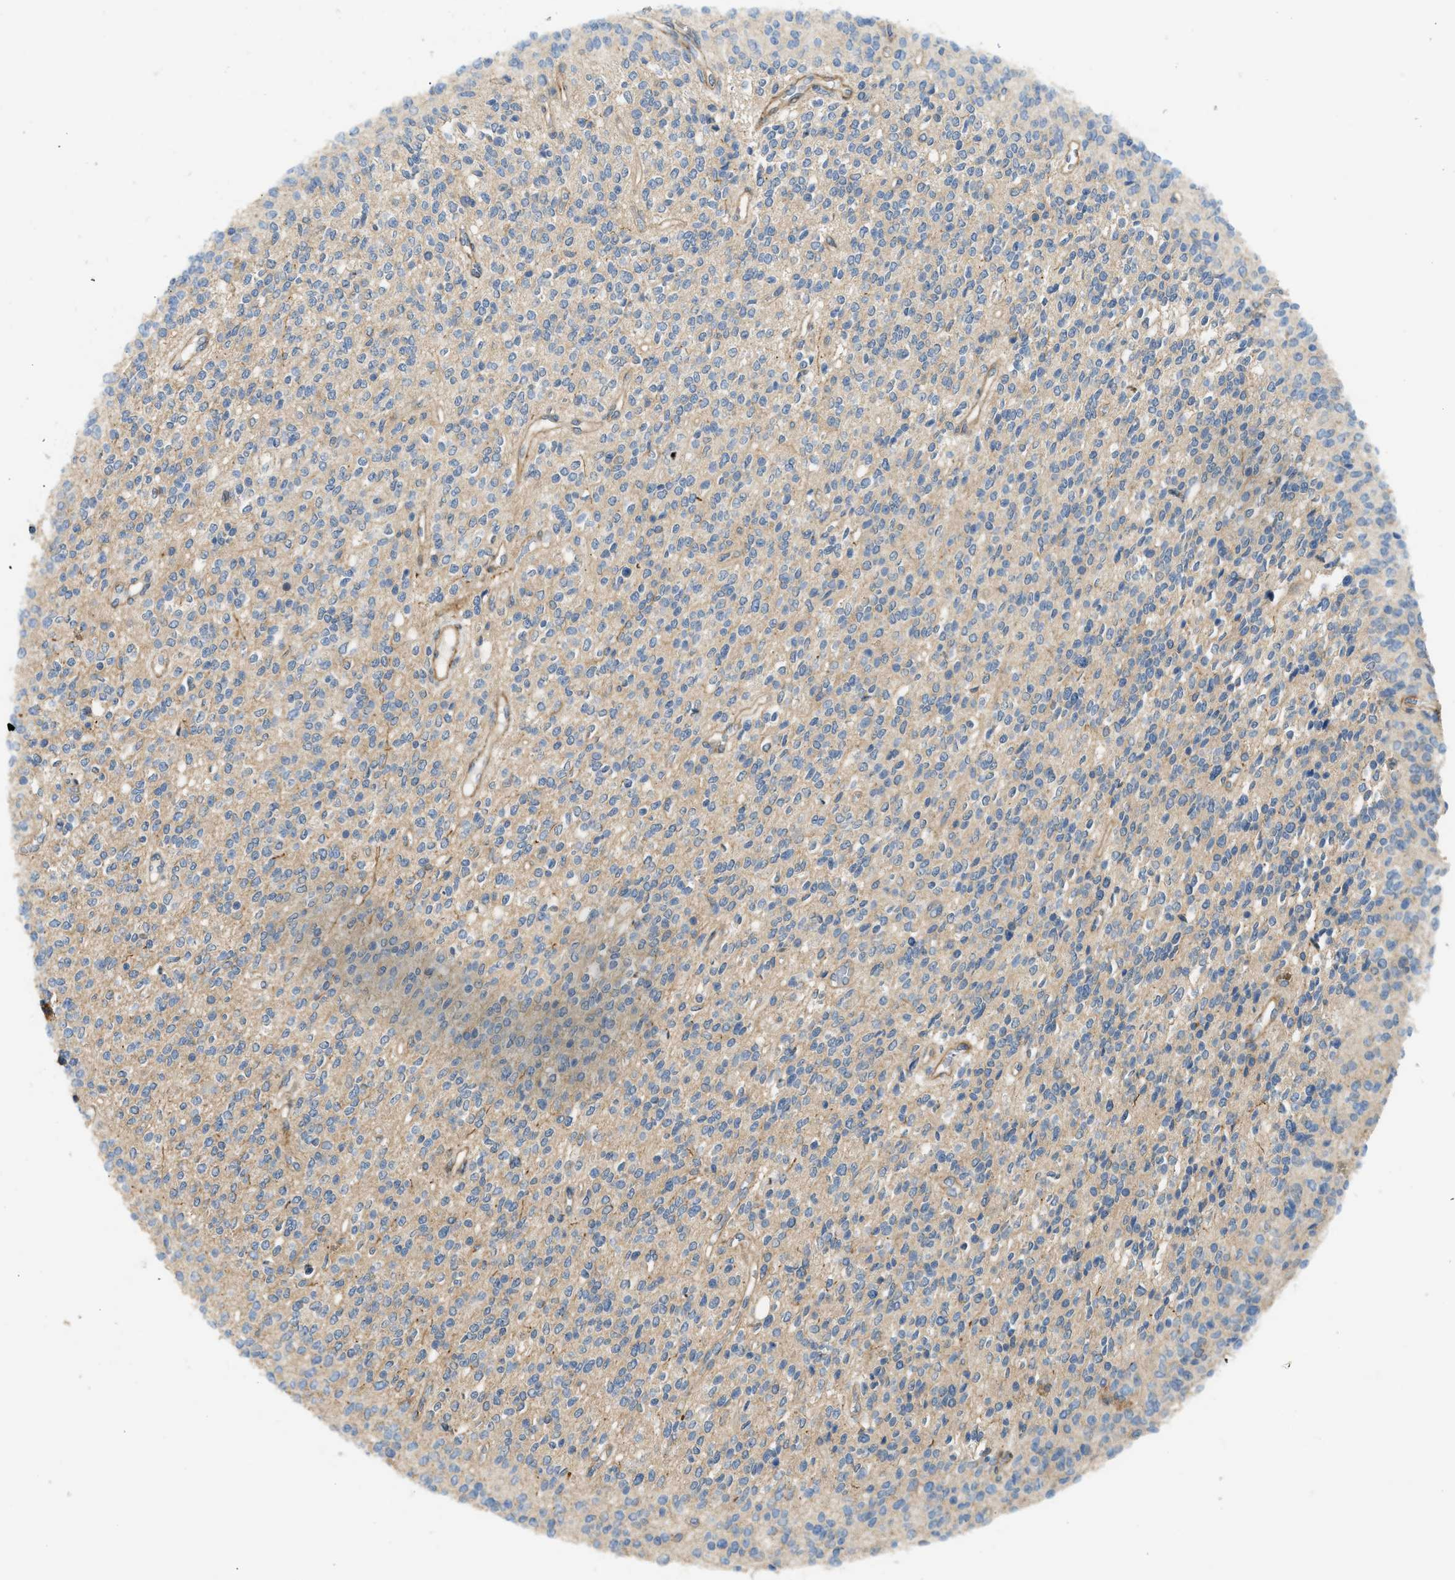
{"staining": {"intensity": "negative", "quantity": "none", "location": "none"}, "tissue": "glioma", "cell_type": "Tumor cells", "image_type": "cancer", "snomed": [{"axis": "morphology", "description": "Glioma, malignant, High grade"}, {"axis": "topography", "description": "Brain"}], "caption": "Tumor cells are negative for protein expression in human glioma.", "gene": "BTN3A2", "patient": {"sex": "male", "age": 34}}